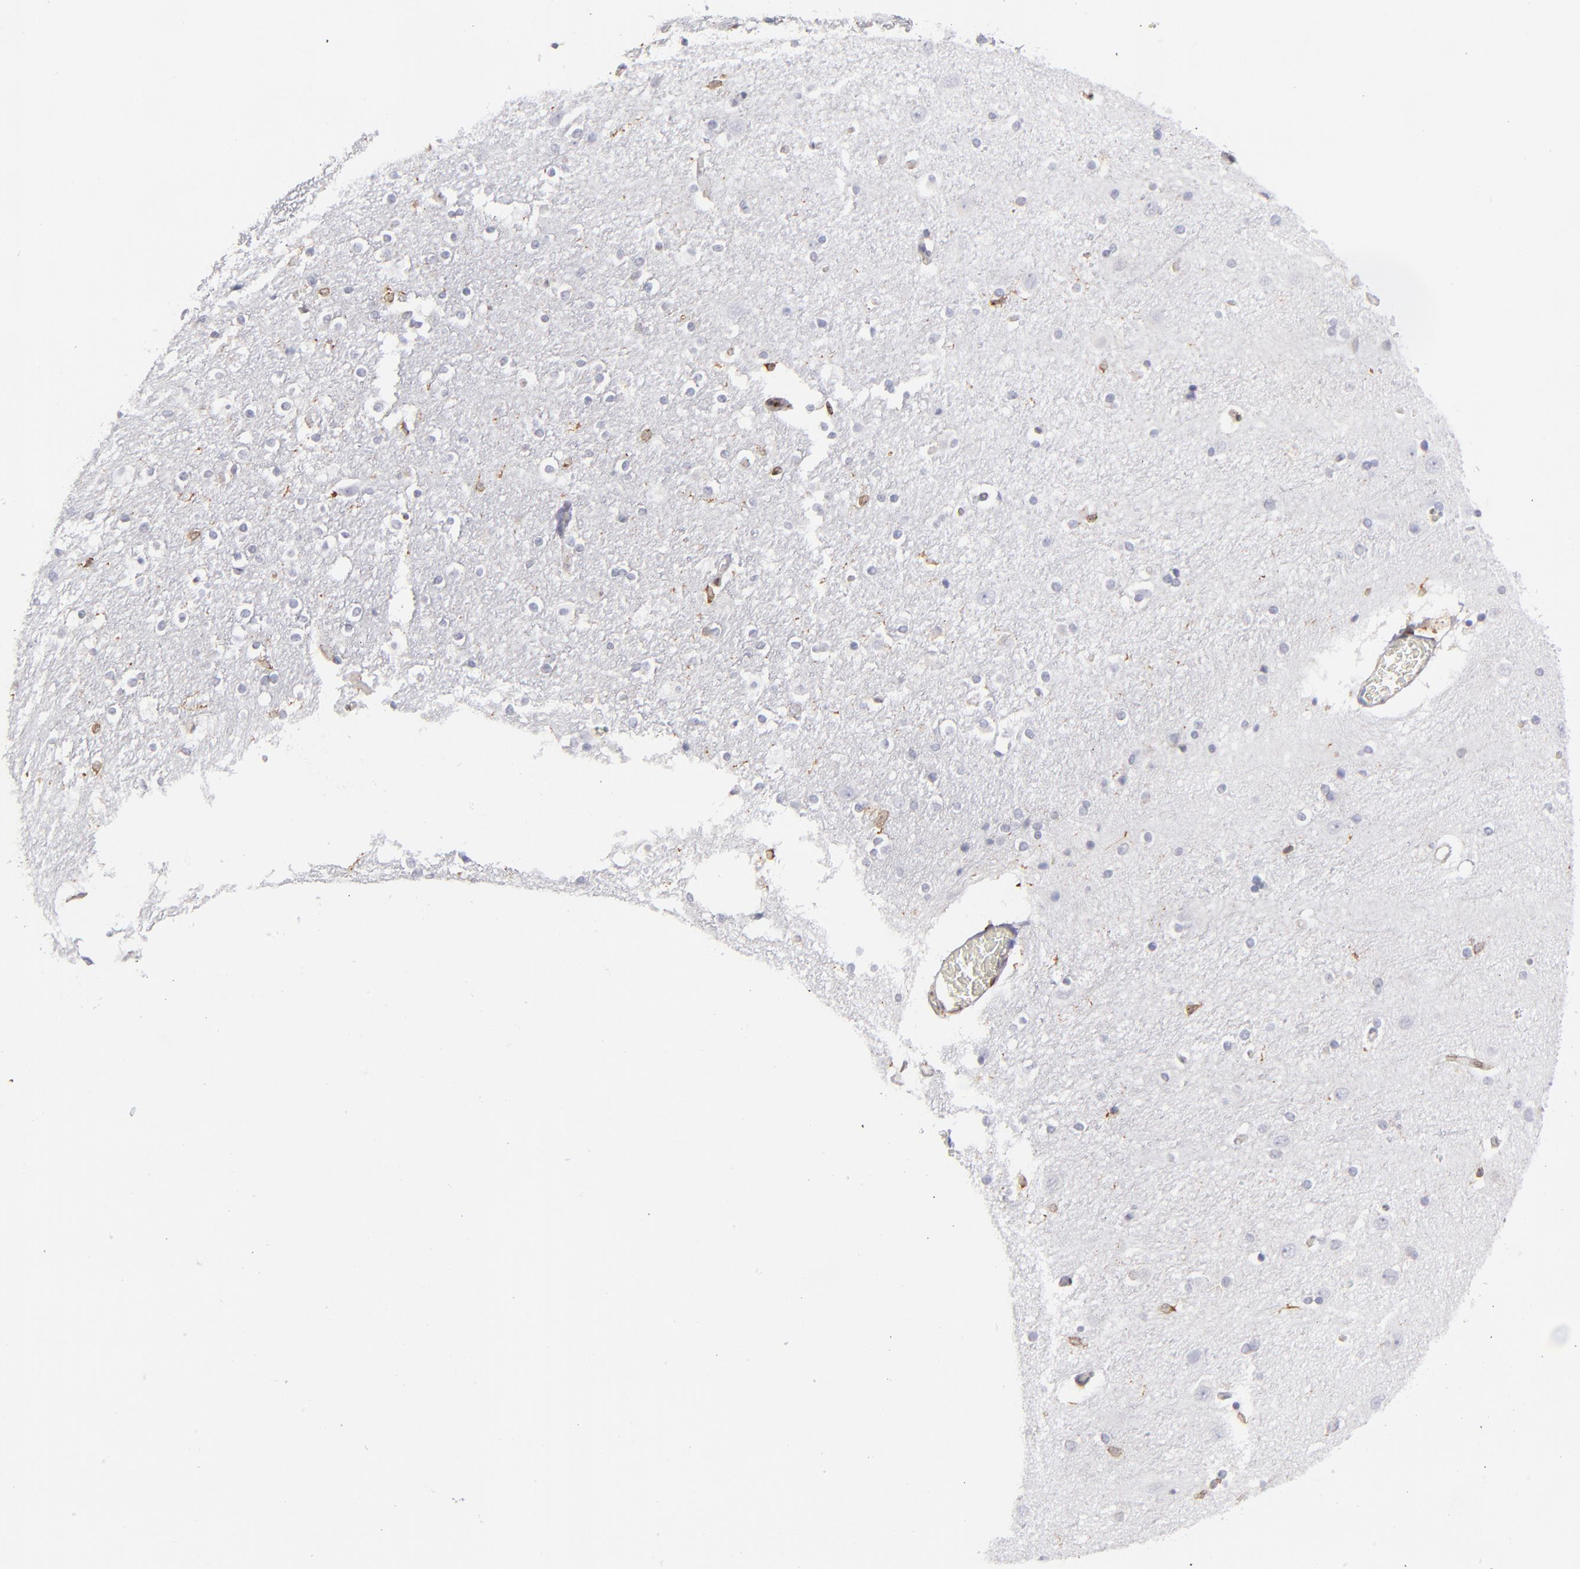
{"staining": {"intensity": "moderate", "quantity": "25%-75%", "location": "cytoplasmic/membranous"}, "tissue": "caudate", "cell_type": "Glial cells", "image_type": "normal", "snomed": [{"axis": "morphology", "description": "Normal tissue, NOS"}, {"axis": "topography", "description": "Lateral ventricle wall"}], "caption": "A brown stain highlights moderate cytoplasmic/membranous staining of a protein in glial cells of normal caudate. Nuclei are stained in blue.", "gene": "TMX1", "patient": {"sex": "female", "age": 54}}